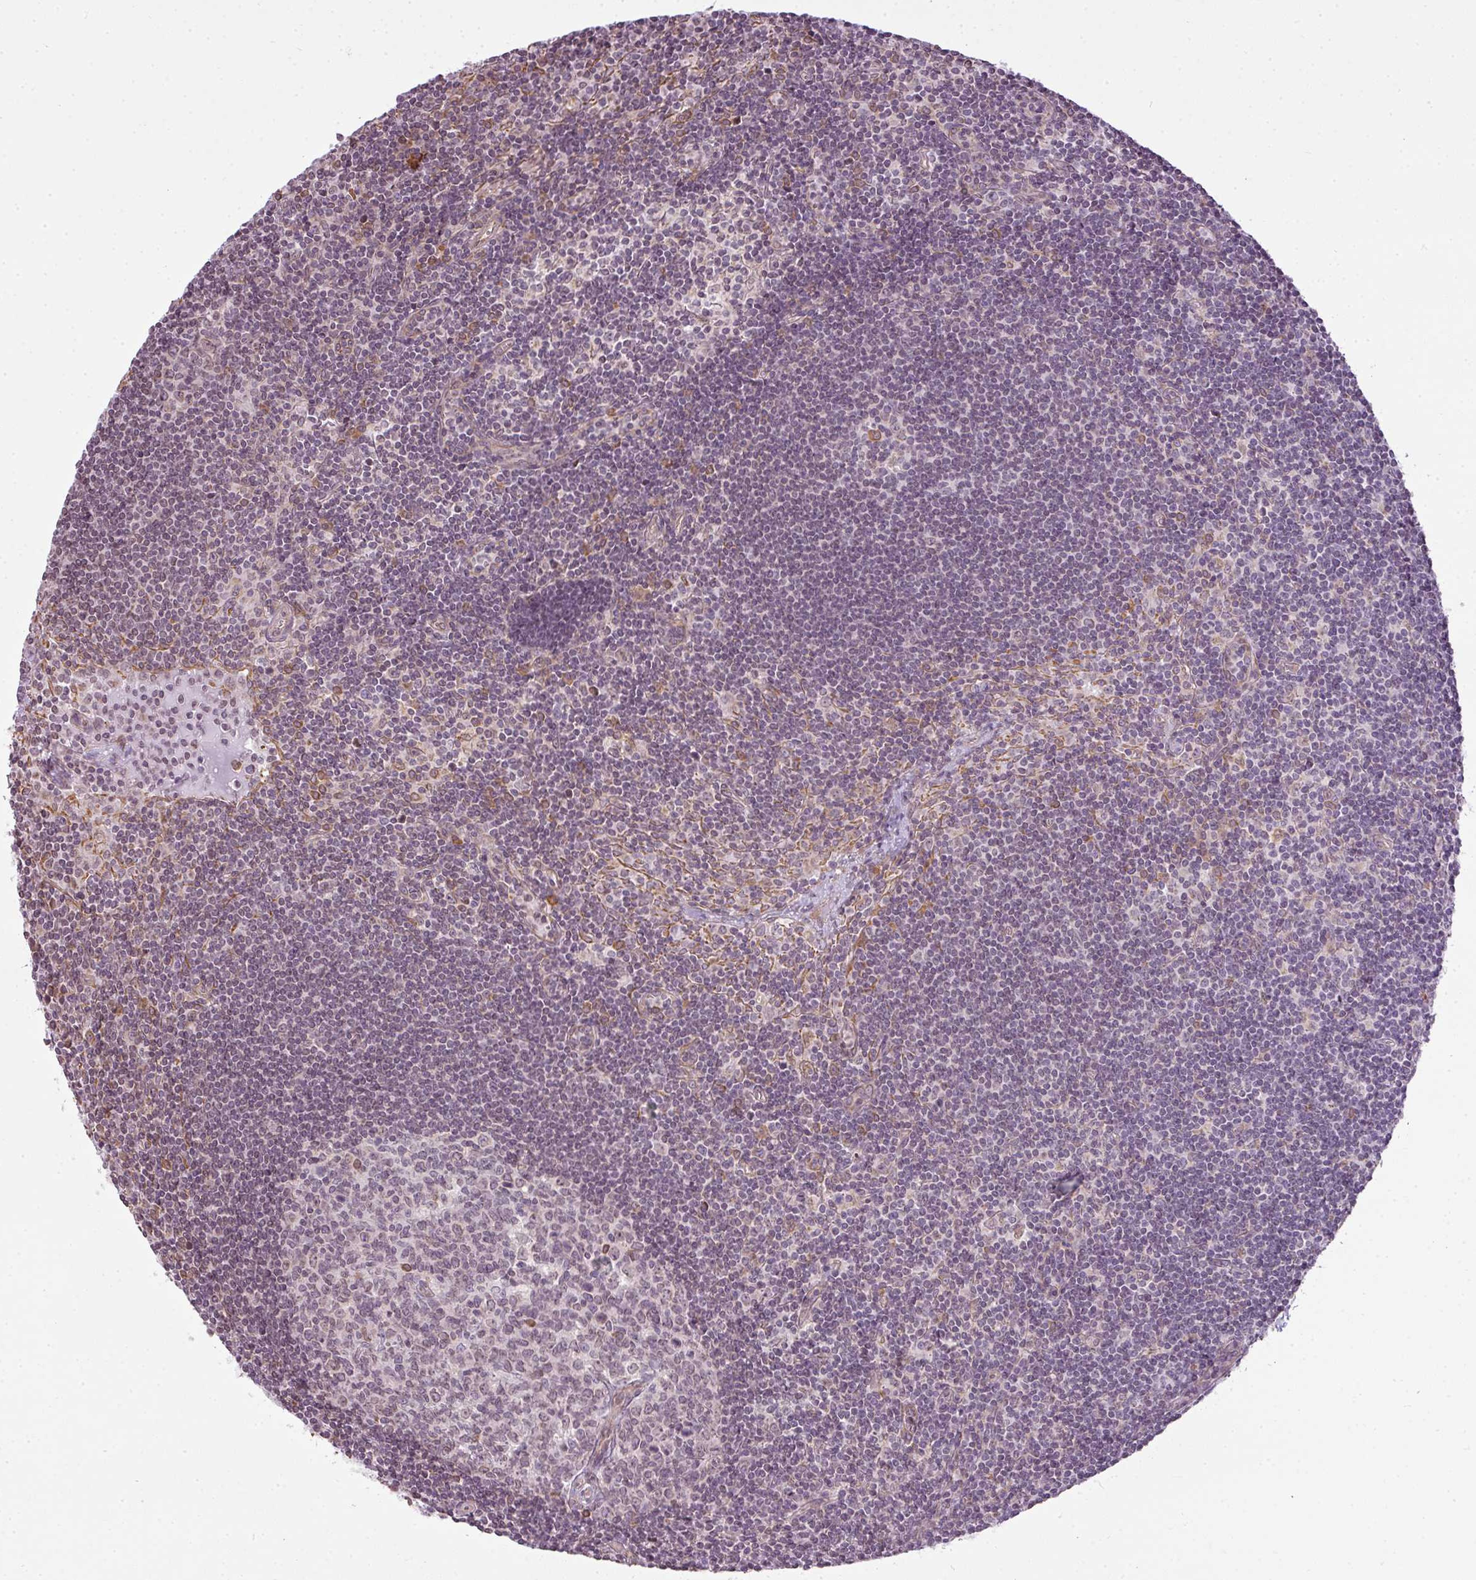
{"staining": {"intensity": "negative", "quantity": "none", "location": "none"}, "tissue": "lymph node", "cell_type": "Germinal center cells", "image_type": "normal", "snomed": [{"axis": "morphology", "description": "Normal tissue, NOS"}, {"axis": "topography", "description": "Lymph node"}], "caption": "Immunohistochemistry image of benign lymph node: lymph node stained with DAB exhibits no significant protein positivity in germinal center cells.", "gene": "COX18", "patient": {"sex": "female", "age": 29}}